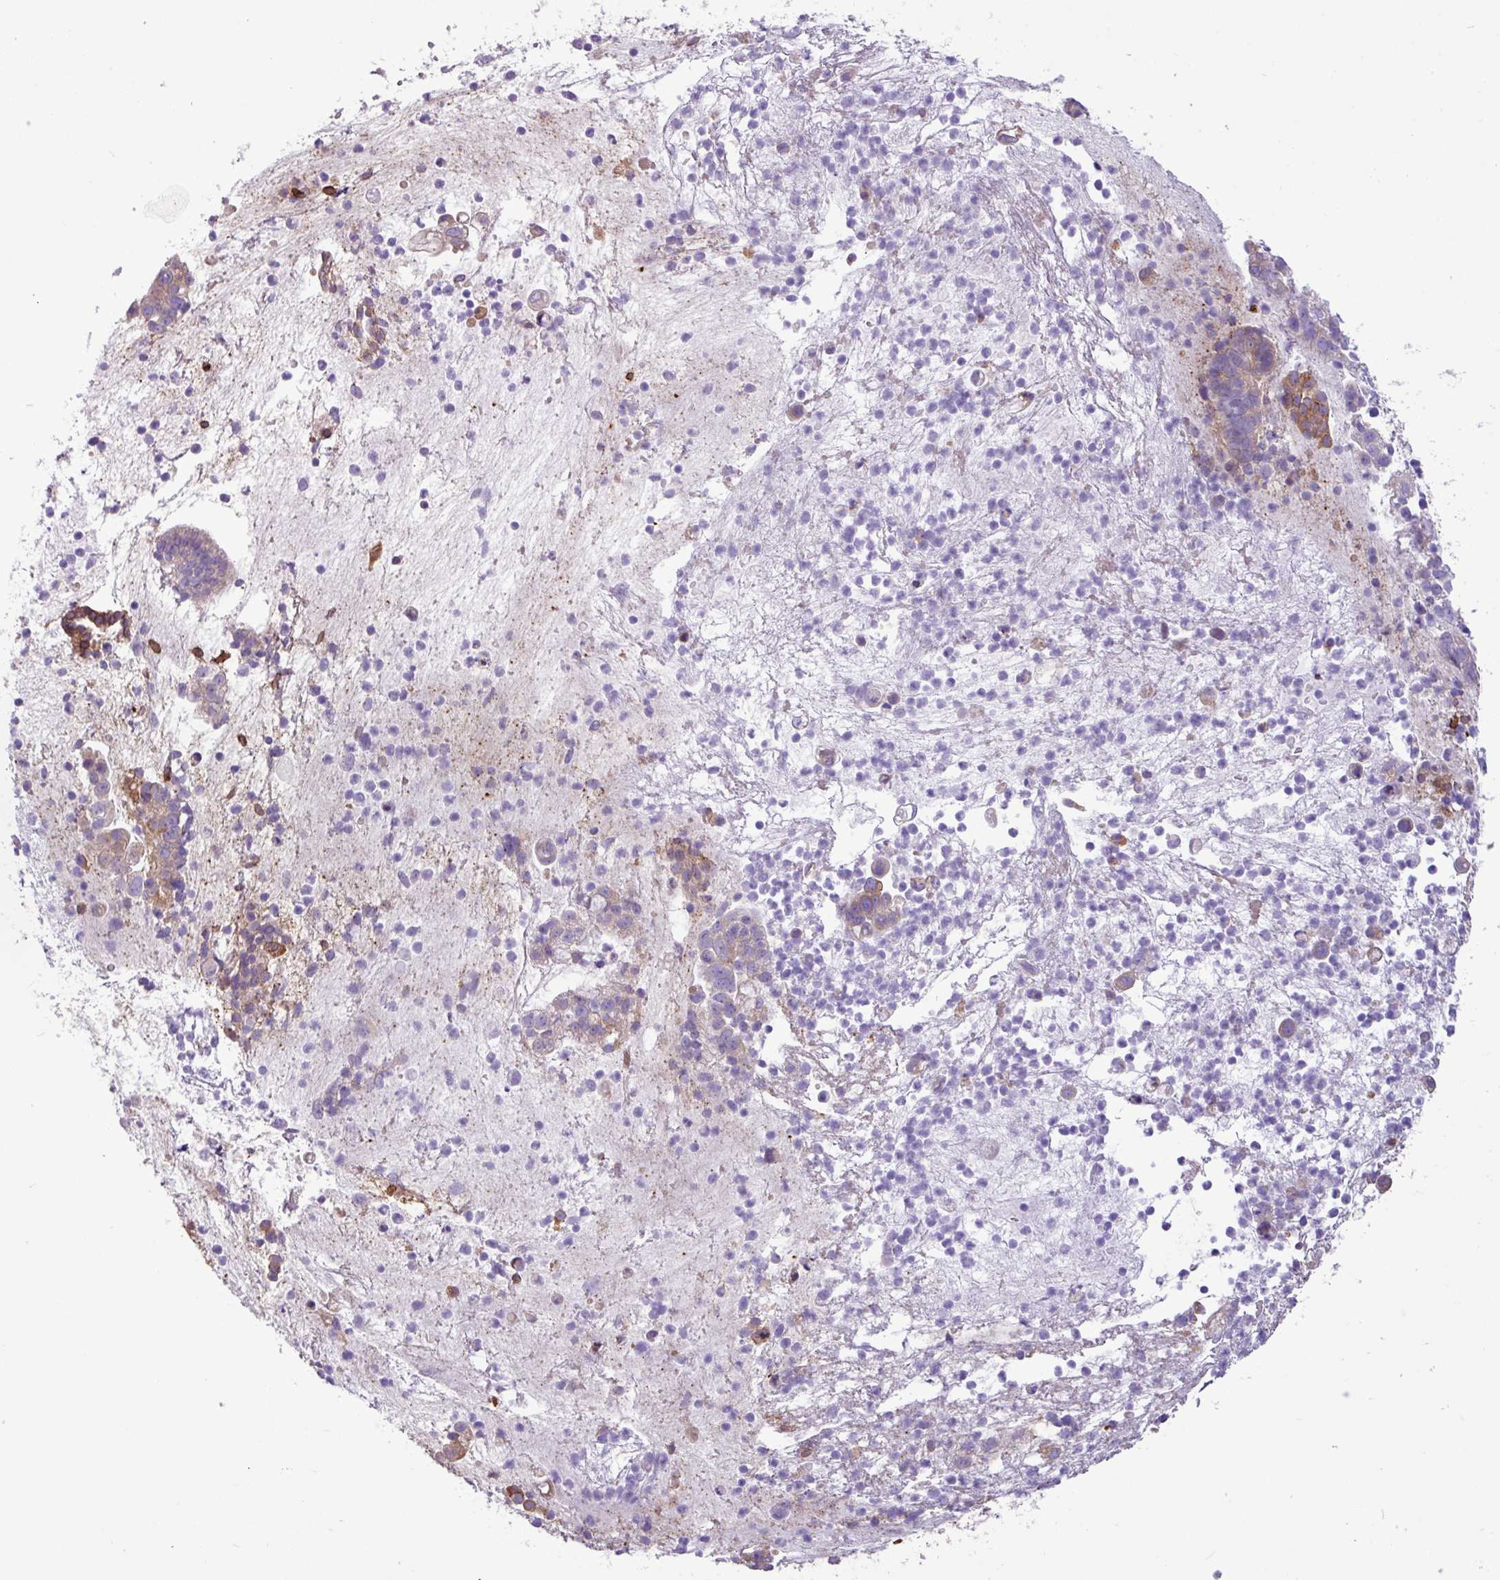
{"staining": {"intensity": "weak", "quantity": "25%-75%", "location": "cytoplasmic/membranous"}, "tissue": "endometrial cancer", "cell_type": "Tumor cells", "image_type": "cancer", "snomed": [{"axis": "morphology", "description": "Adenocarcinoma, NOS"}, {"axis": "topography", "description": "Endometrium"}], "caption": "Approximately 25%-75% of tumor cells in human adenocarcinoma (endometrial) display weak cytoplasmic/membranous protein positivity as visualized by brown immunohistochemical staining.", "gene": "SLC38A1", "patient": {"sex": "female", "age": 76}}